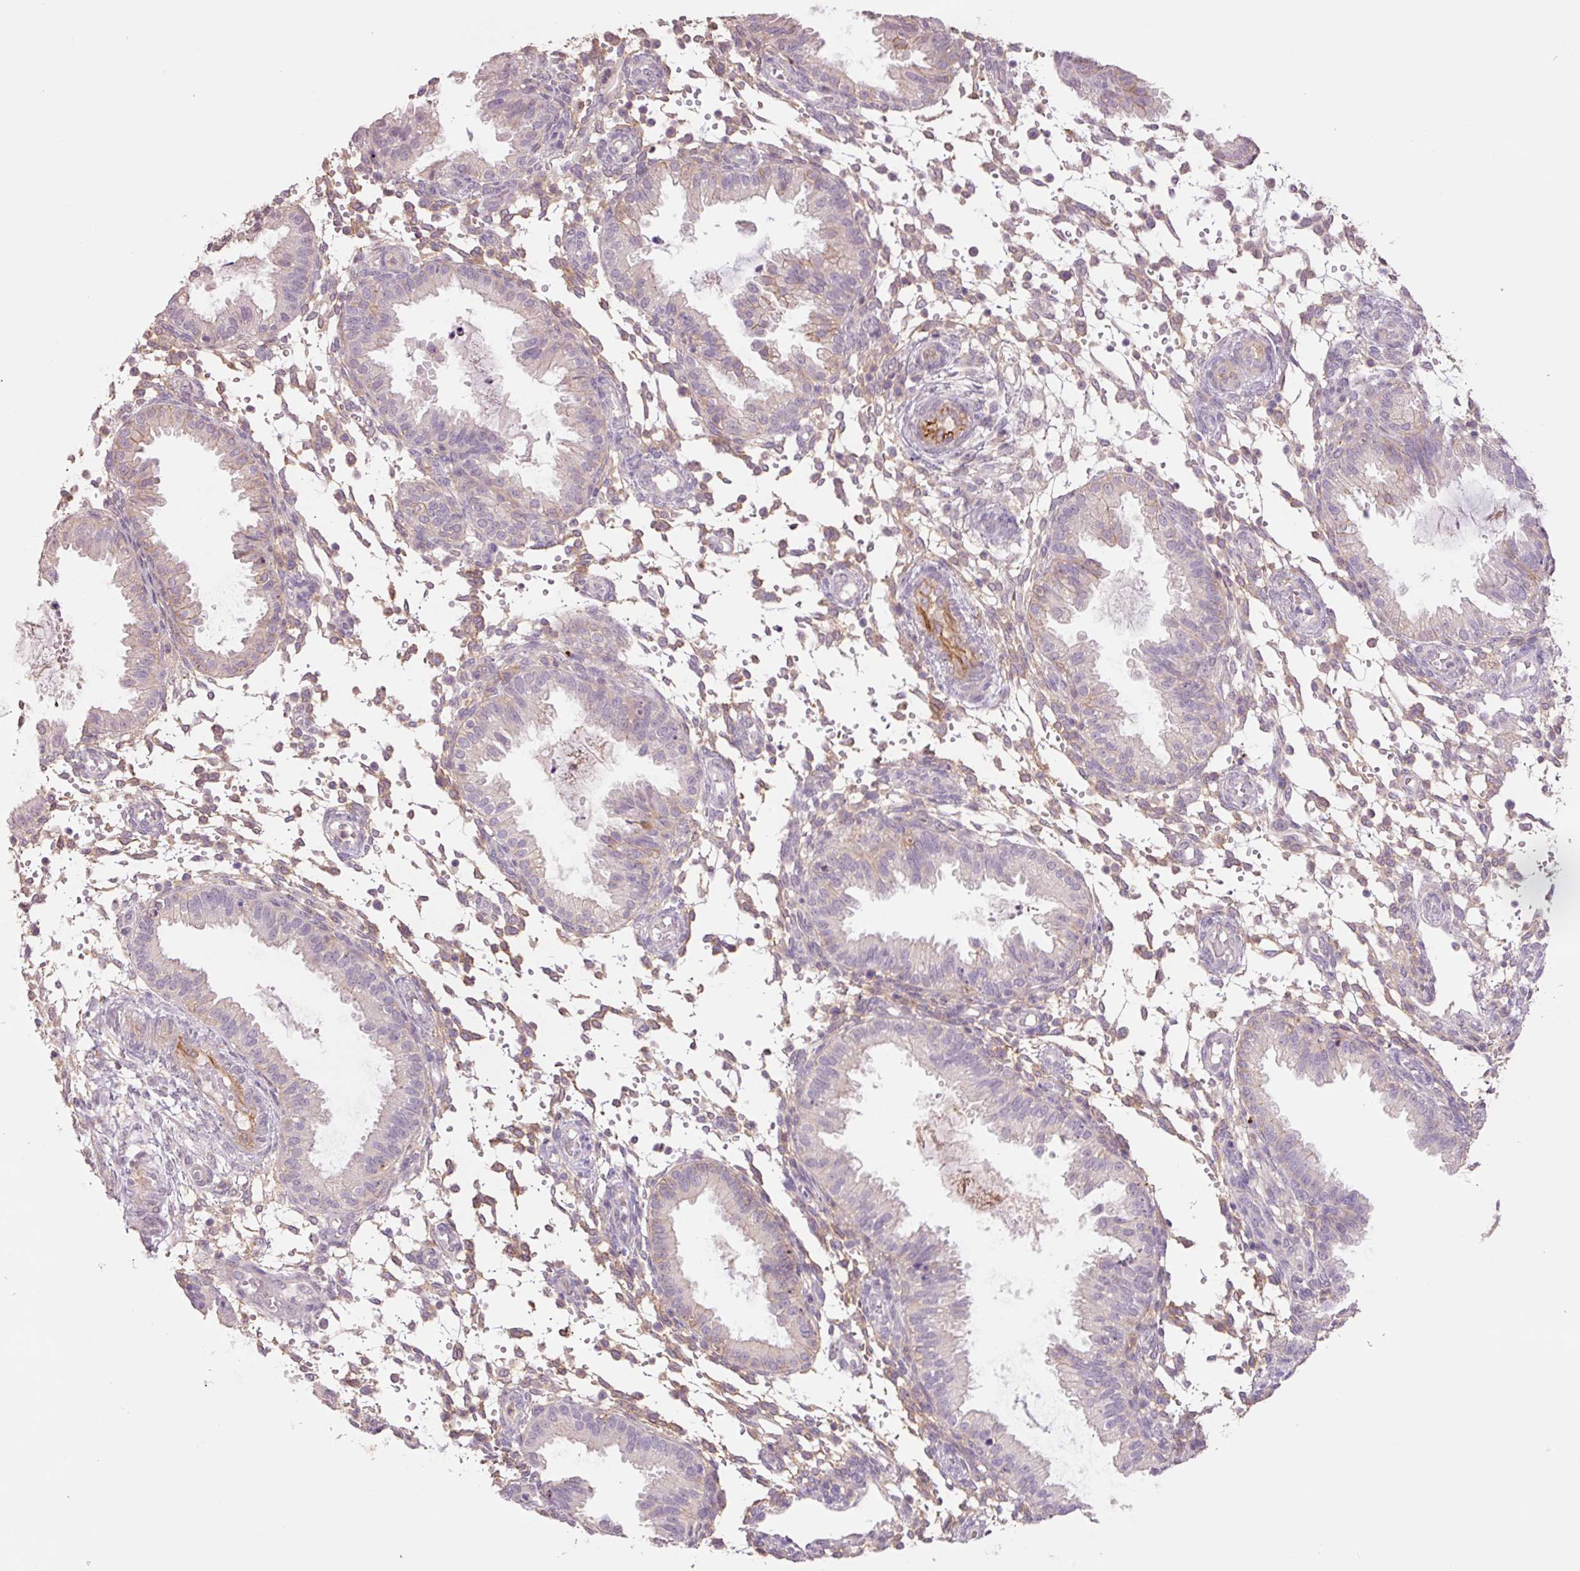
{"staining": {"intensity": "strong", "quantity": "<25%", "location": "cytoplasmic/membranous"}, "tissue": "endometrium", "cell_type": "Cells in endometrial stroma", "image_type": "normal", "snomed": [{"axis": "morphology", "description": "Normal tissue, NOS"}, {"axis": "topography", "description": "Endometrium"}], "caption": "Immunohistochemistry histopathology image of normal endometrium: endometrium stained using immunohistochemistry exhibits medium levels of strong protein expression localized specifically in the cytoplasmic/membranous of cells in endometrial stroma, appearing as a cytoplasmic/membranous brown color.", "gene": "SLC1A4", "patient": {"sex": "female", "age": 33}}